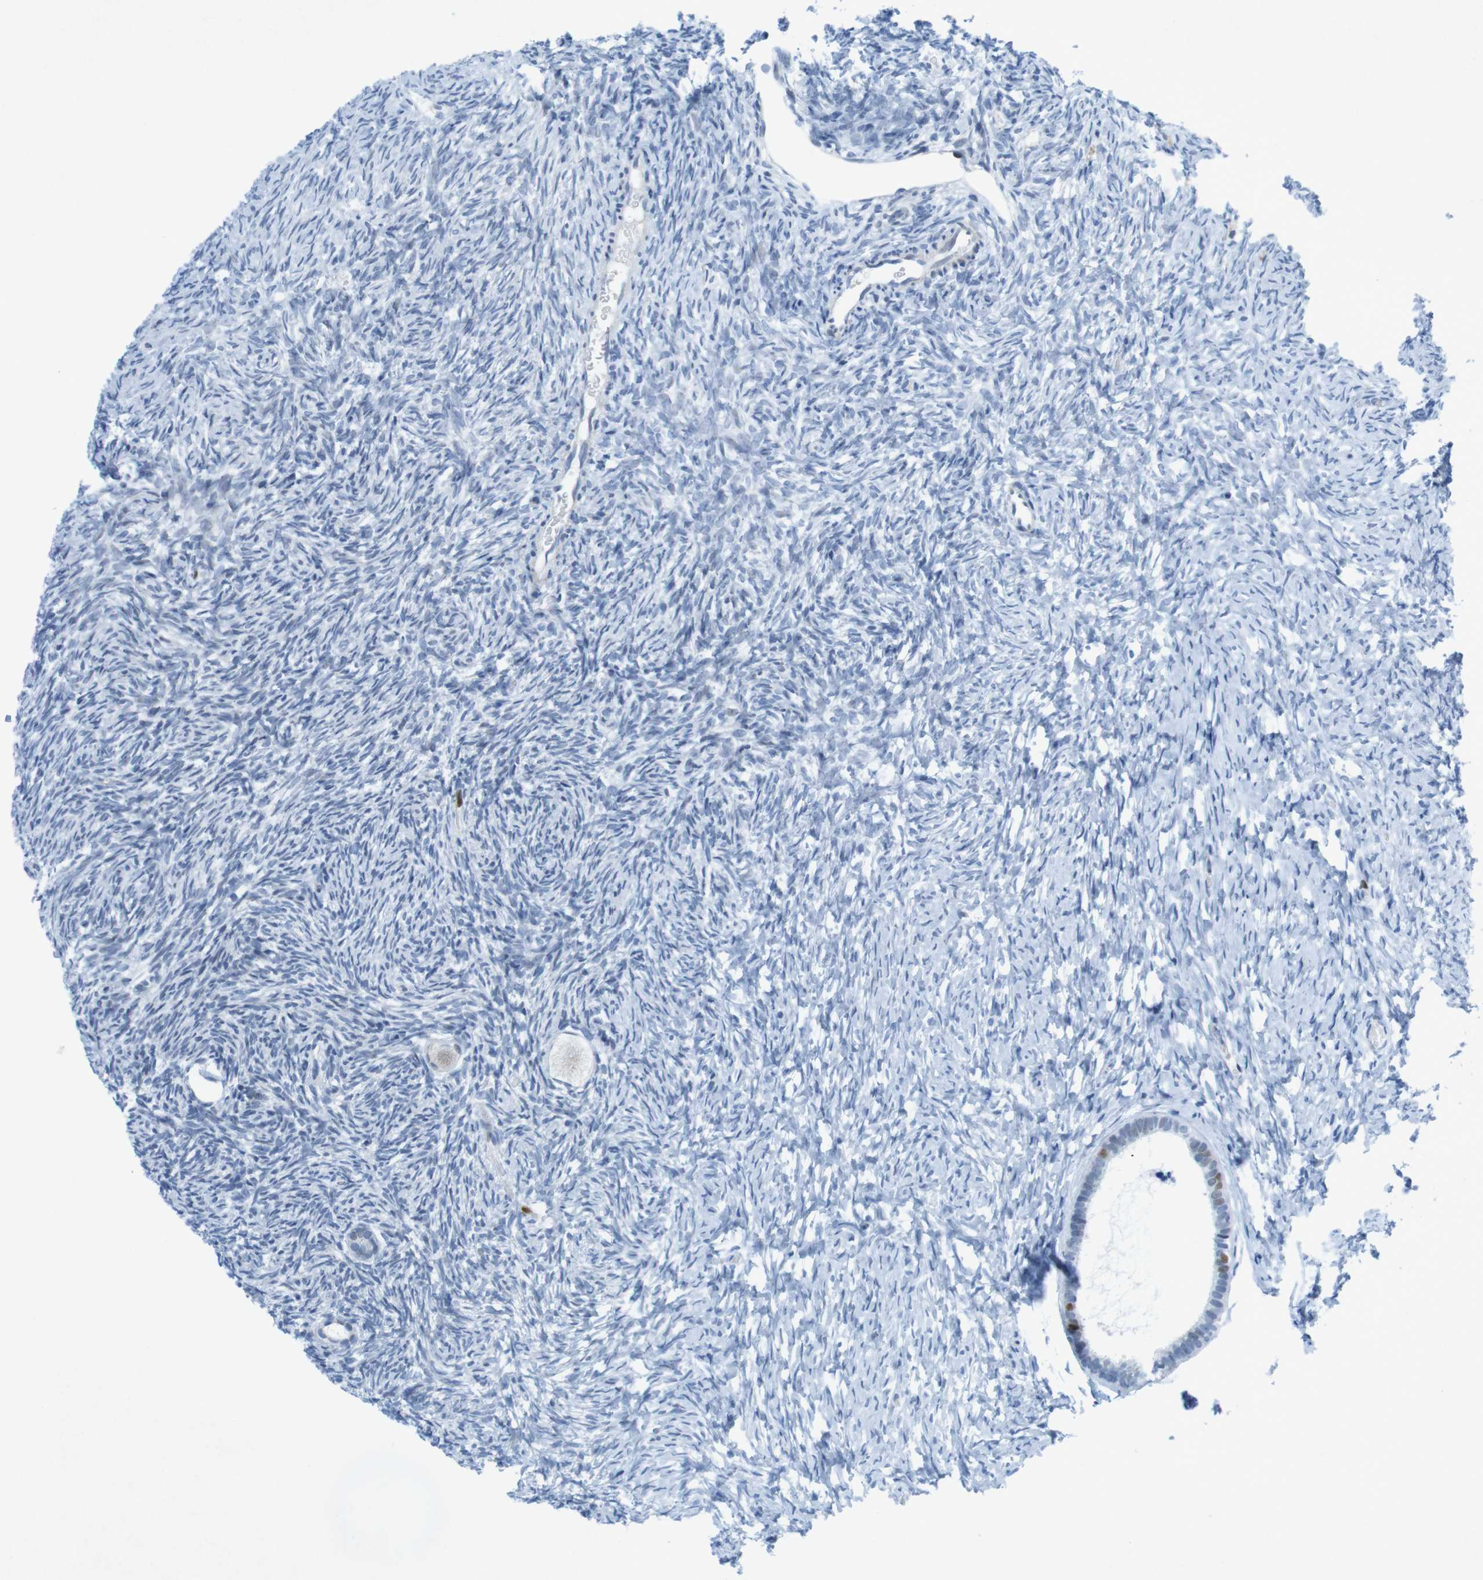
{"staining": {"intensity": "negative", "quantity": "none", "location": "none"}, "tissue": "ovary", "cell_type": "Follicle cells", "image_type": "normal", "snomed": [{"axis": "morphology", "description": "Normal tissue, NOS"}, {"axis": "topography", "description": "Ovary"}], "caption": "DAB (3,3'-diaminobenzidine) immunohistochemical staining of normal human ovary exhibits no significant staining in follicle cells. Brightfield microscopy of IHC stained with DAB (brown) and hematoxylin (blue), captured at high magnification.", "gene": "CHAF1A", "patient": {"sex": "female", "age": 35}}